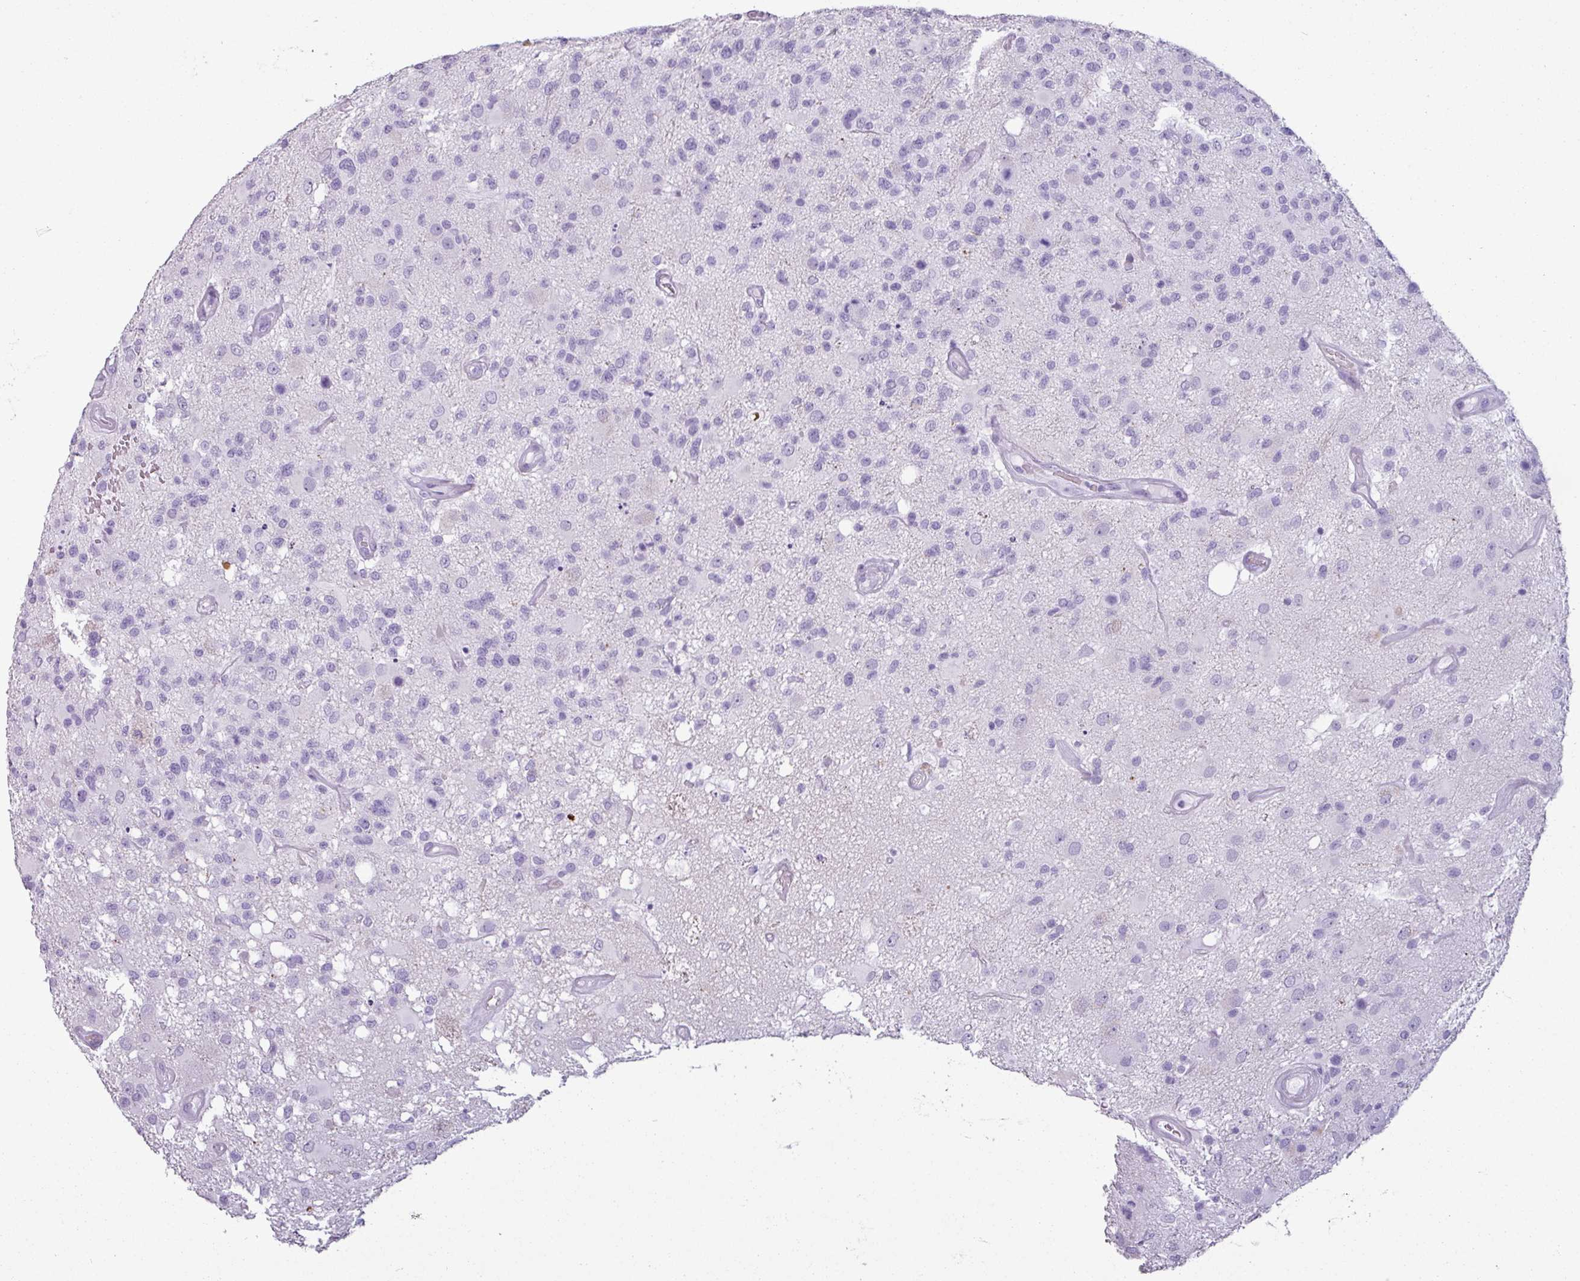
{"staining": {"intensity": "negative", "quantity": "none", "location": "none"}, "tissue": "glioma", "cell_type": "Tumor cells", "image_type": "cancer", "snomed": [{"axis": "morphology", "description": "Glioma, malignant, High grade"}, {"axis": "morphology", "description": "Glioblastoma, NOS"}, {"axis": "topography", "description": "Brain"}], "caption": "Tumor cells show no significant staining in glioblastoma.", "gene": "SCT", "patient": {"sex": "male", "age": 60}}